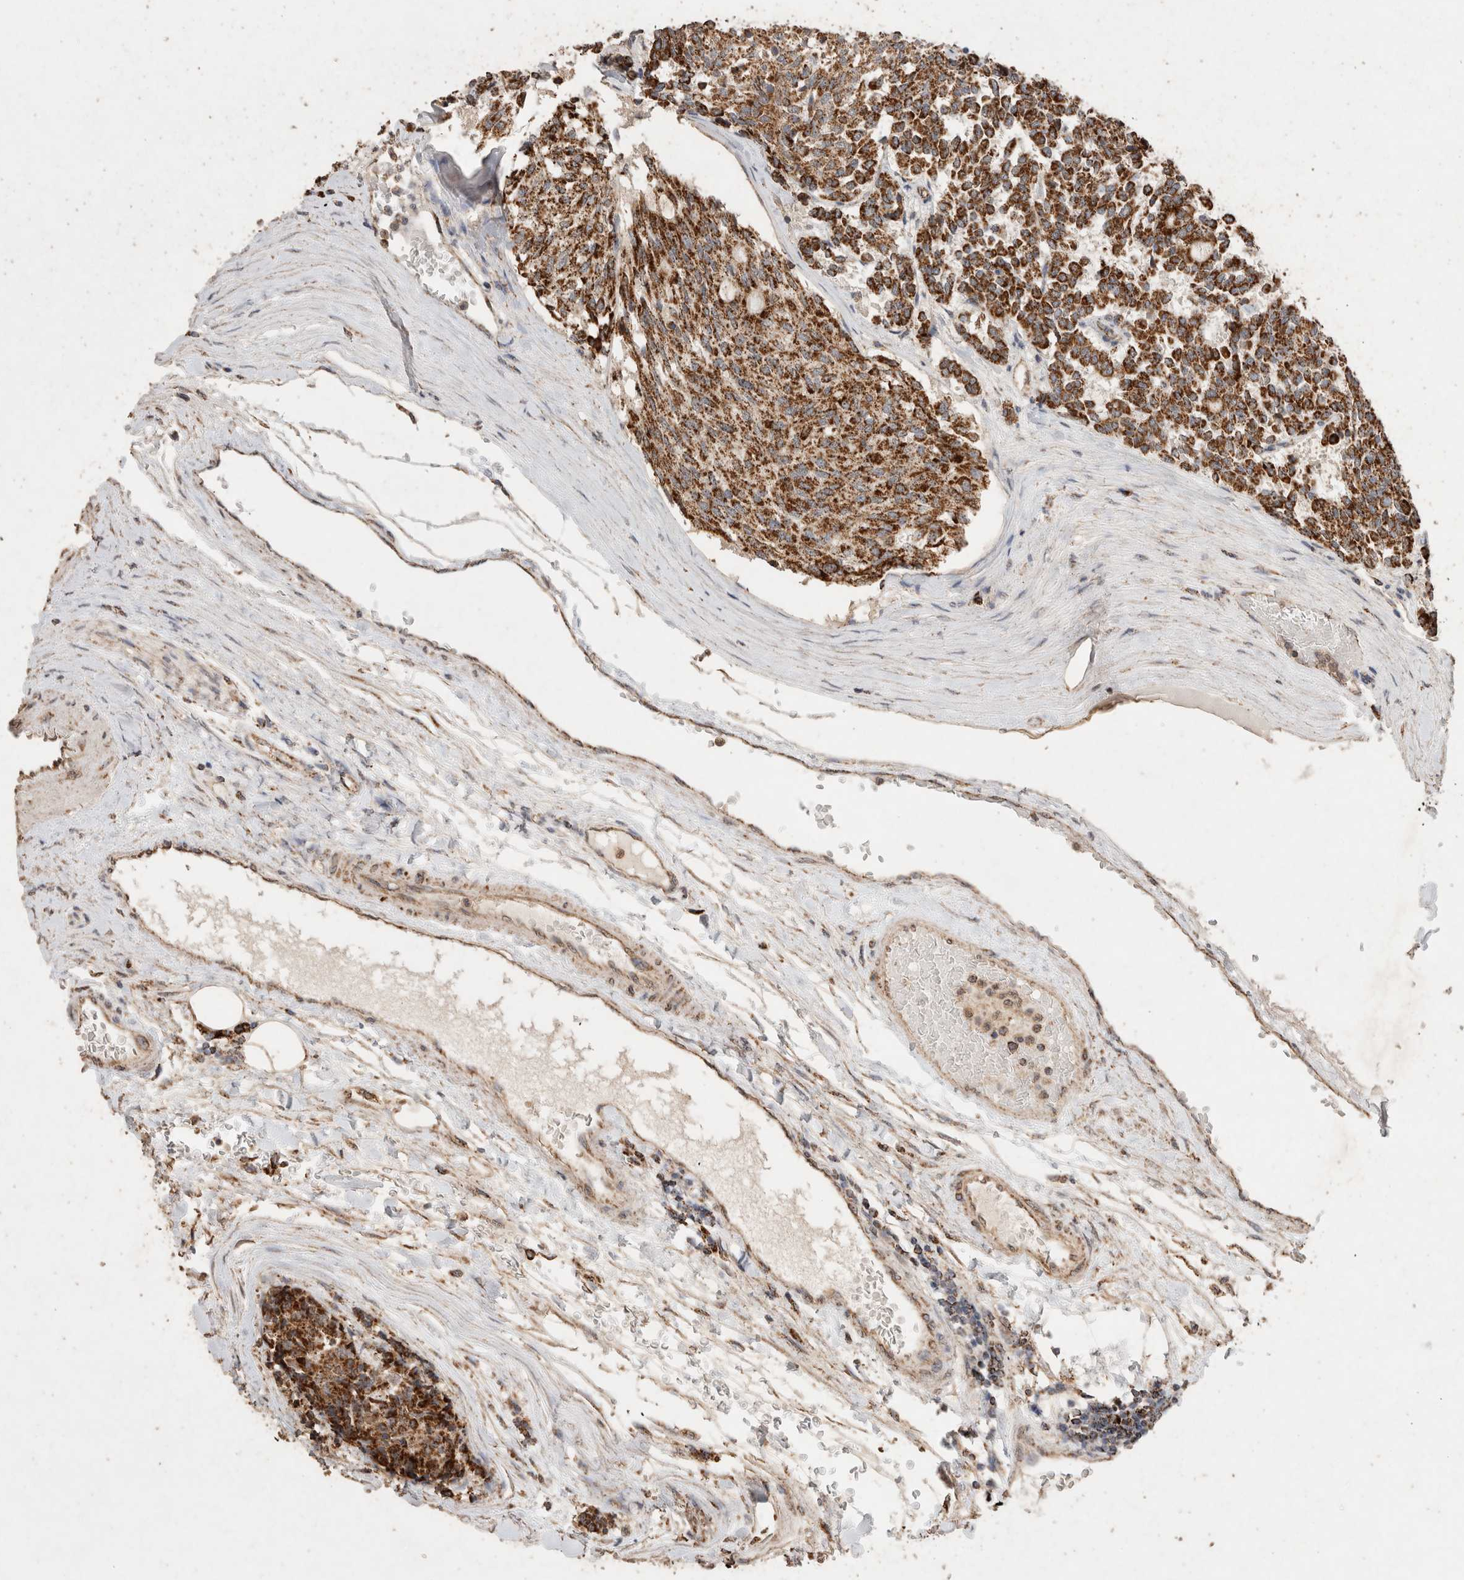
{"staining": {"intensity": "strong", "quantity": ">75%", "location": "cytoplasmic/membranous"}, "tissue": "carcinoid", "cell_type": "Tumor cells", "image_type": "cancer", "snomed": [{"axis": "morphology", "description": "Carcinoid, malignant, NOS"}, {"axis": "topography", "description": "Pancreas"}], "caption": "Immunohistochemistry image of neoplastic tissue: human carcinoid (malignant) stained using IHC demonstrates high levels of strong protein expression localized specifically in the cytoplasmic/membranous of tumor cells, appearing as a cytoplasmic/membranous brown color.", "gene": "ACADM", "patient": {"sex": "female", "age": 54}}